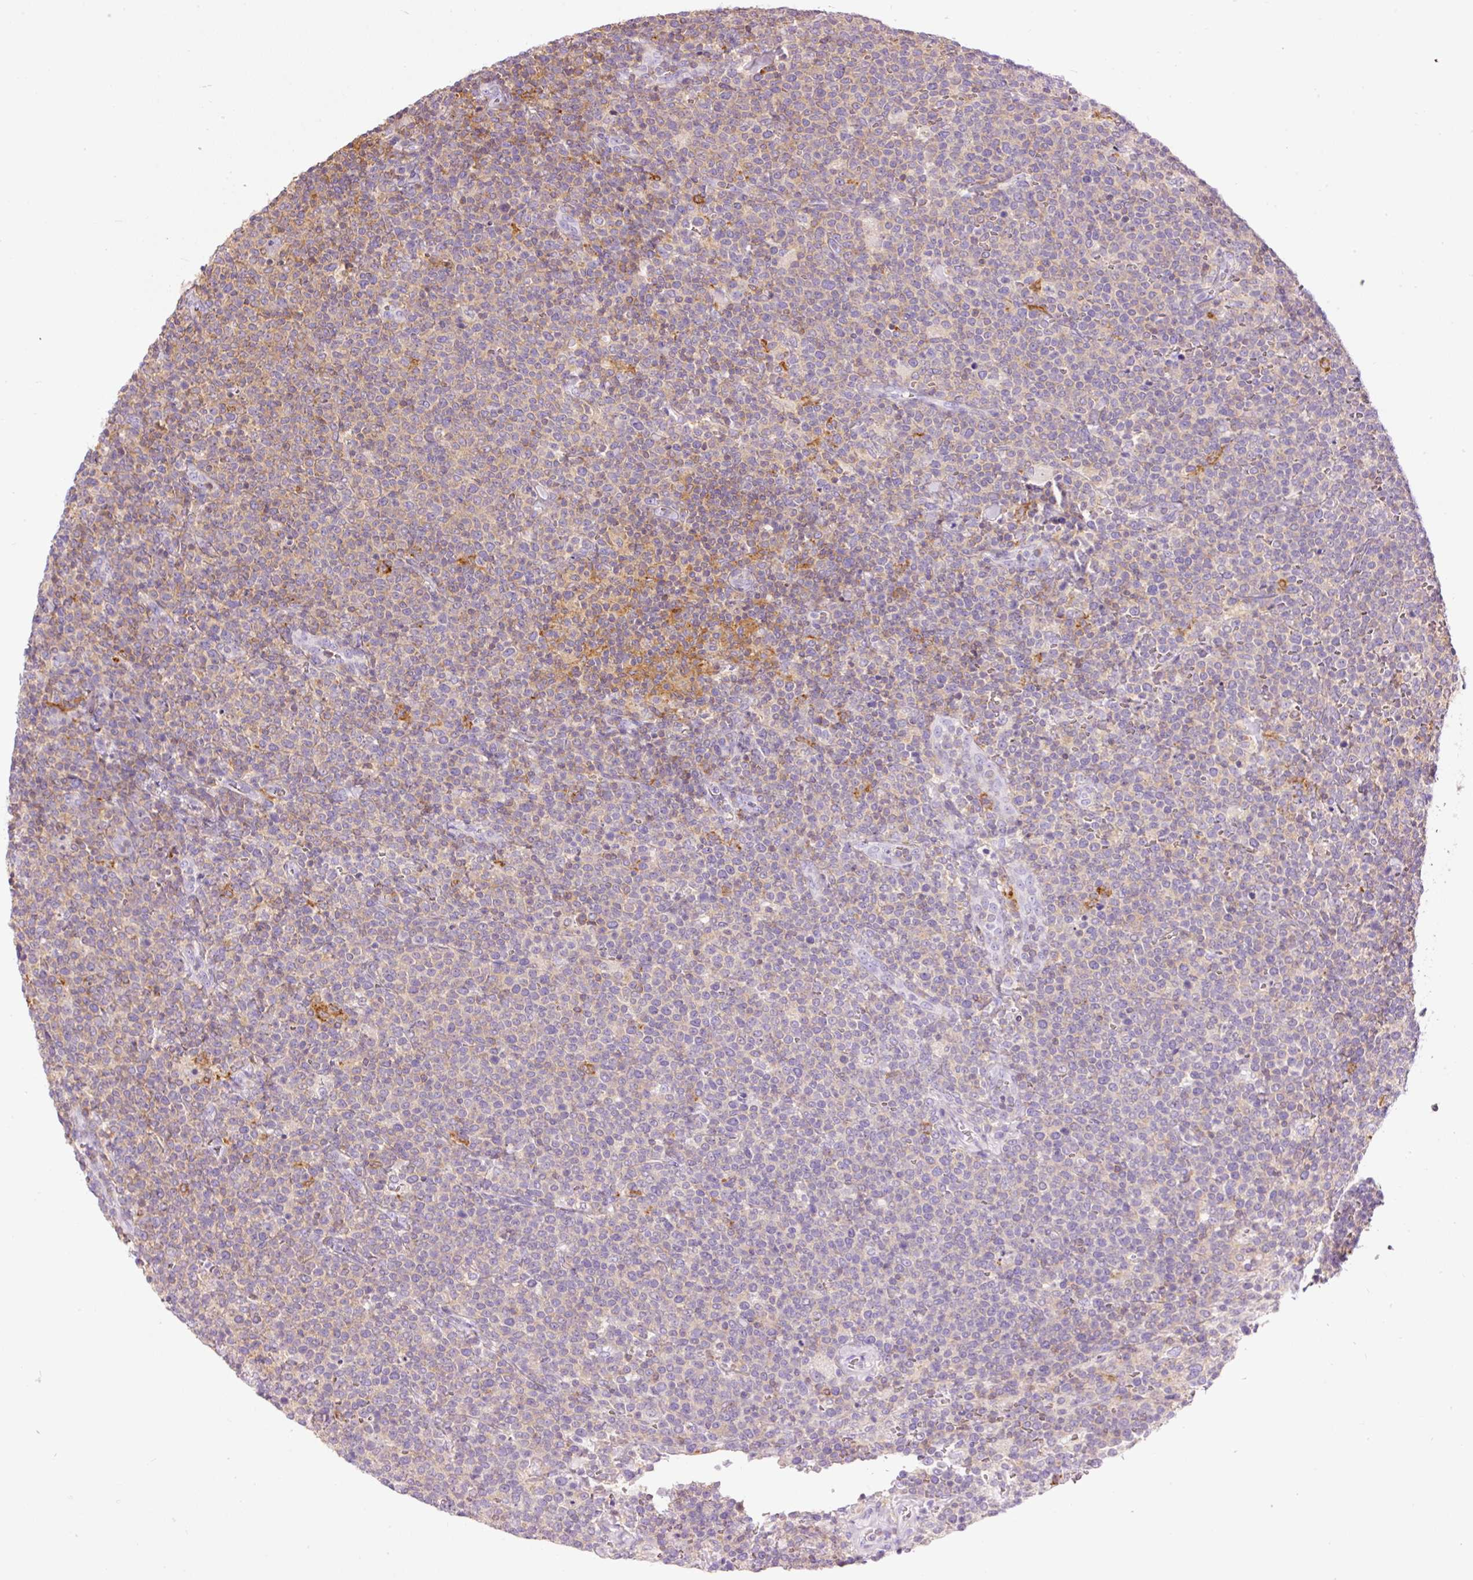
{"staining": {"intensity": "weak", "quantity": "<25%", "location": "cytoplasmic/membranous"}, "tissue": "lymphoma", "cell_type": "Tumor cells", "image_type": "cancer", "snomed": [{"axis": "morphology", "description": "Malignant lymphoma, non-Hodgkin's type, High grade"}, {"axis": "topography", "description": "Lymph node"}], "caption": "Human malignant lymphoma, non-Hodgkin's type (high-grade) stained for a protein using immunohistochemistry (IHC) displays no positivity in tumor cells.", "gene": "DOK6", "patient": {"sex": "male", "age": 61}}